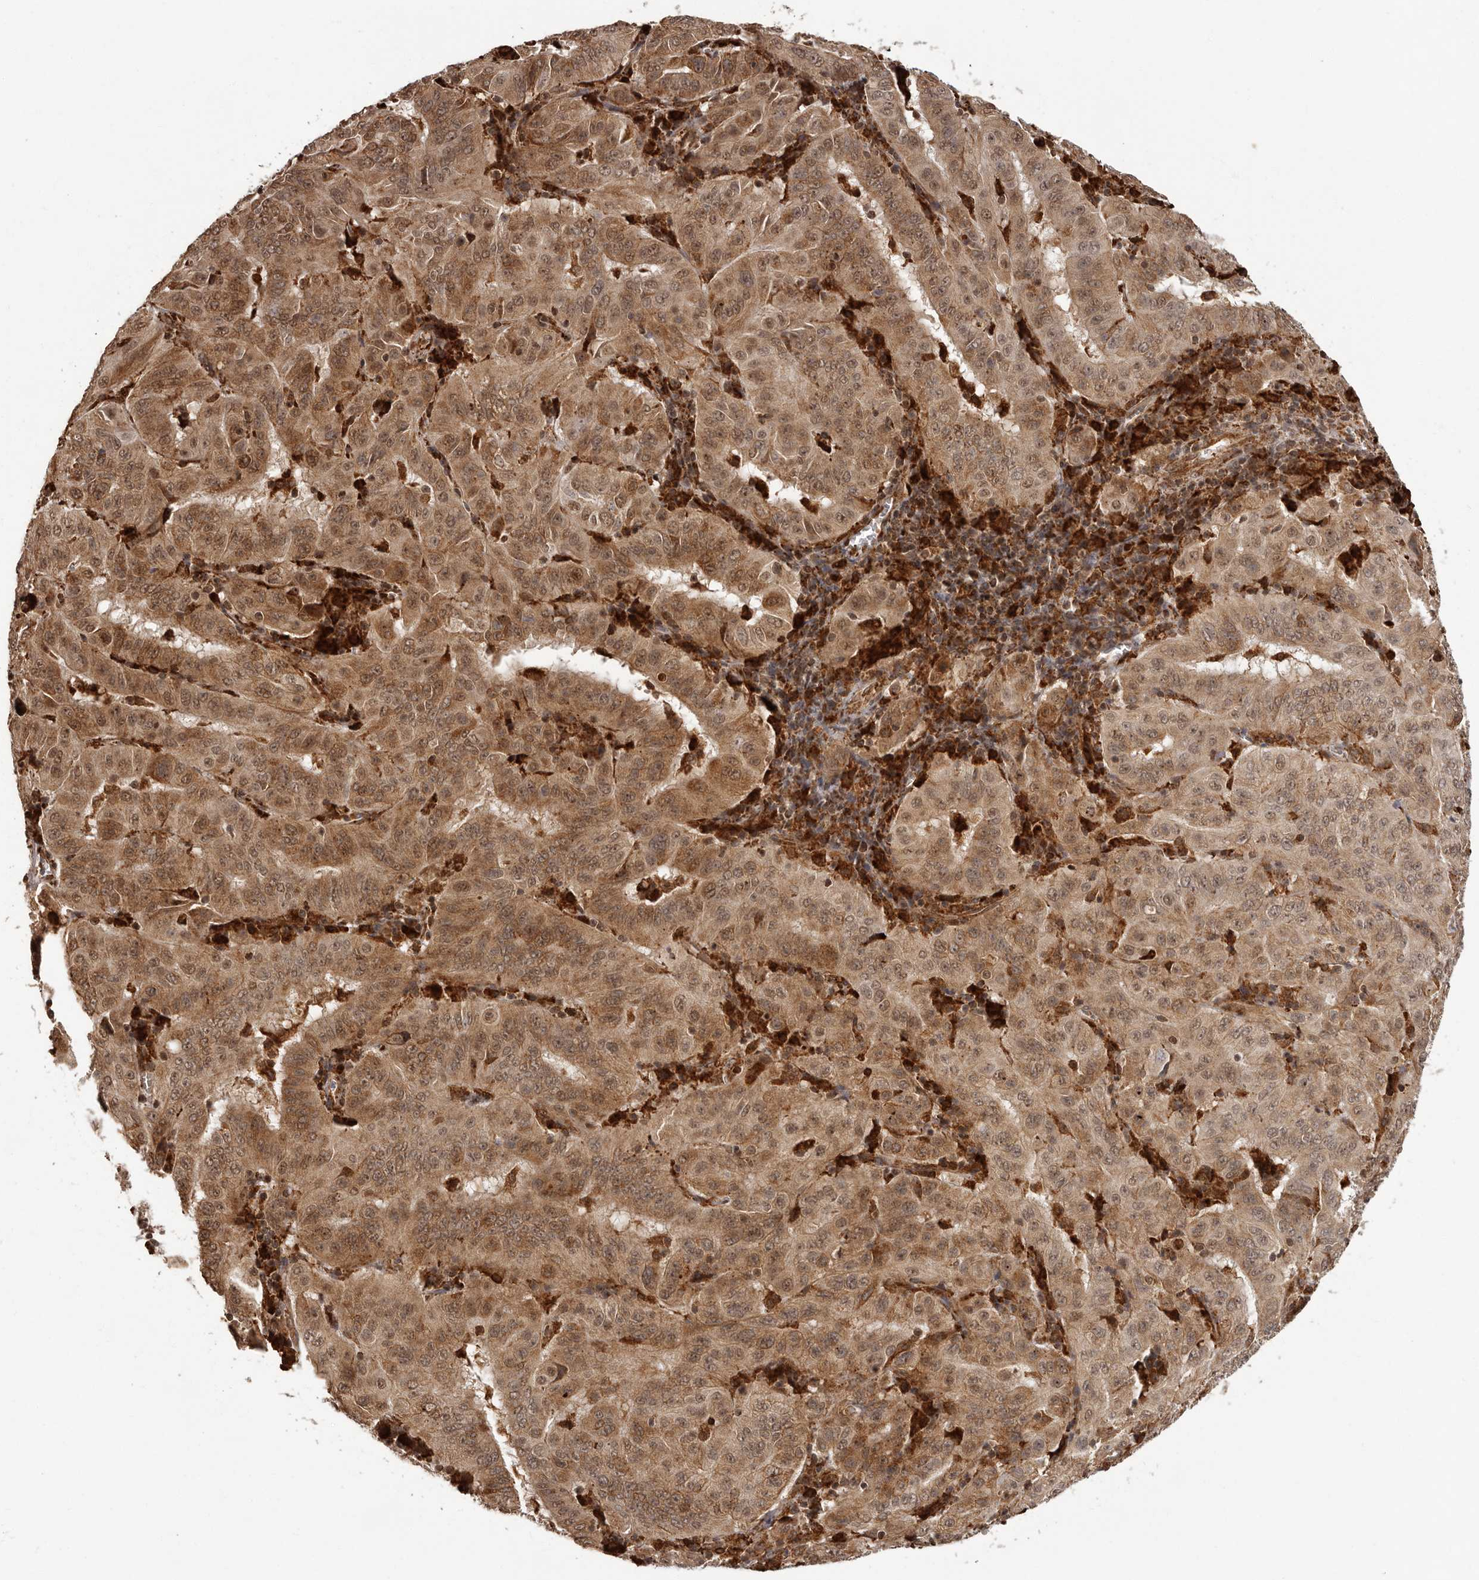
{"staining": {"intensity": "moderate", "quantity": ">75%", "location": "cytoplasmic/membranous,nuclear"}, "tissue": "pancreatic cancer", "cell_type": "Tumor cells", "image_type": "cancer", "snomed": [{"axis": "morphology", "description": "Adenocarcinoma, NOS"}, {"axis": "topography", "description": "Pancreas"}], "caption": "Pancreatic cancer (adenocarcinoma) was stained to show a protein in brown. There is medium levels of moderate cytoplasmic/membranous and nuclear positivity in about >75% of tumor cells.", "gene": "IL32", "patient": {"sex": "male", "age": 63}}